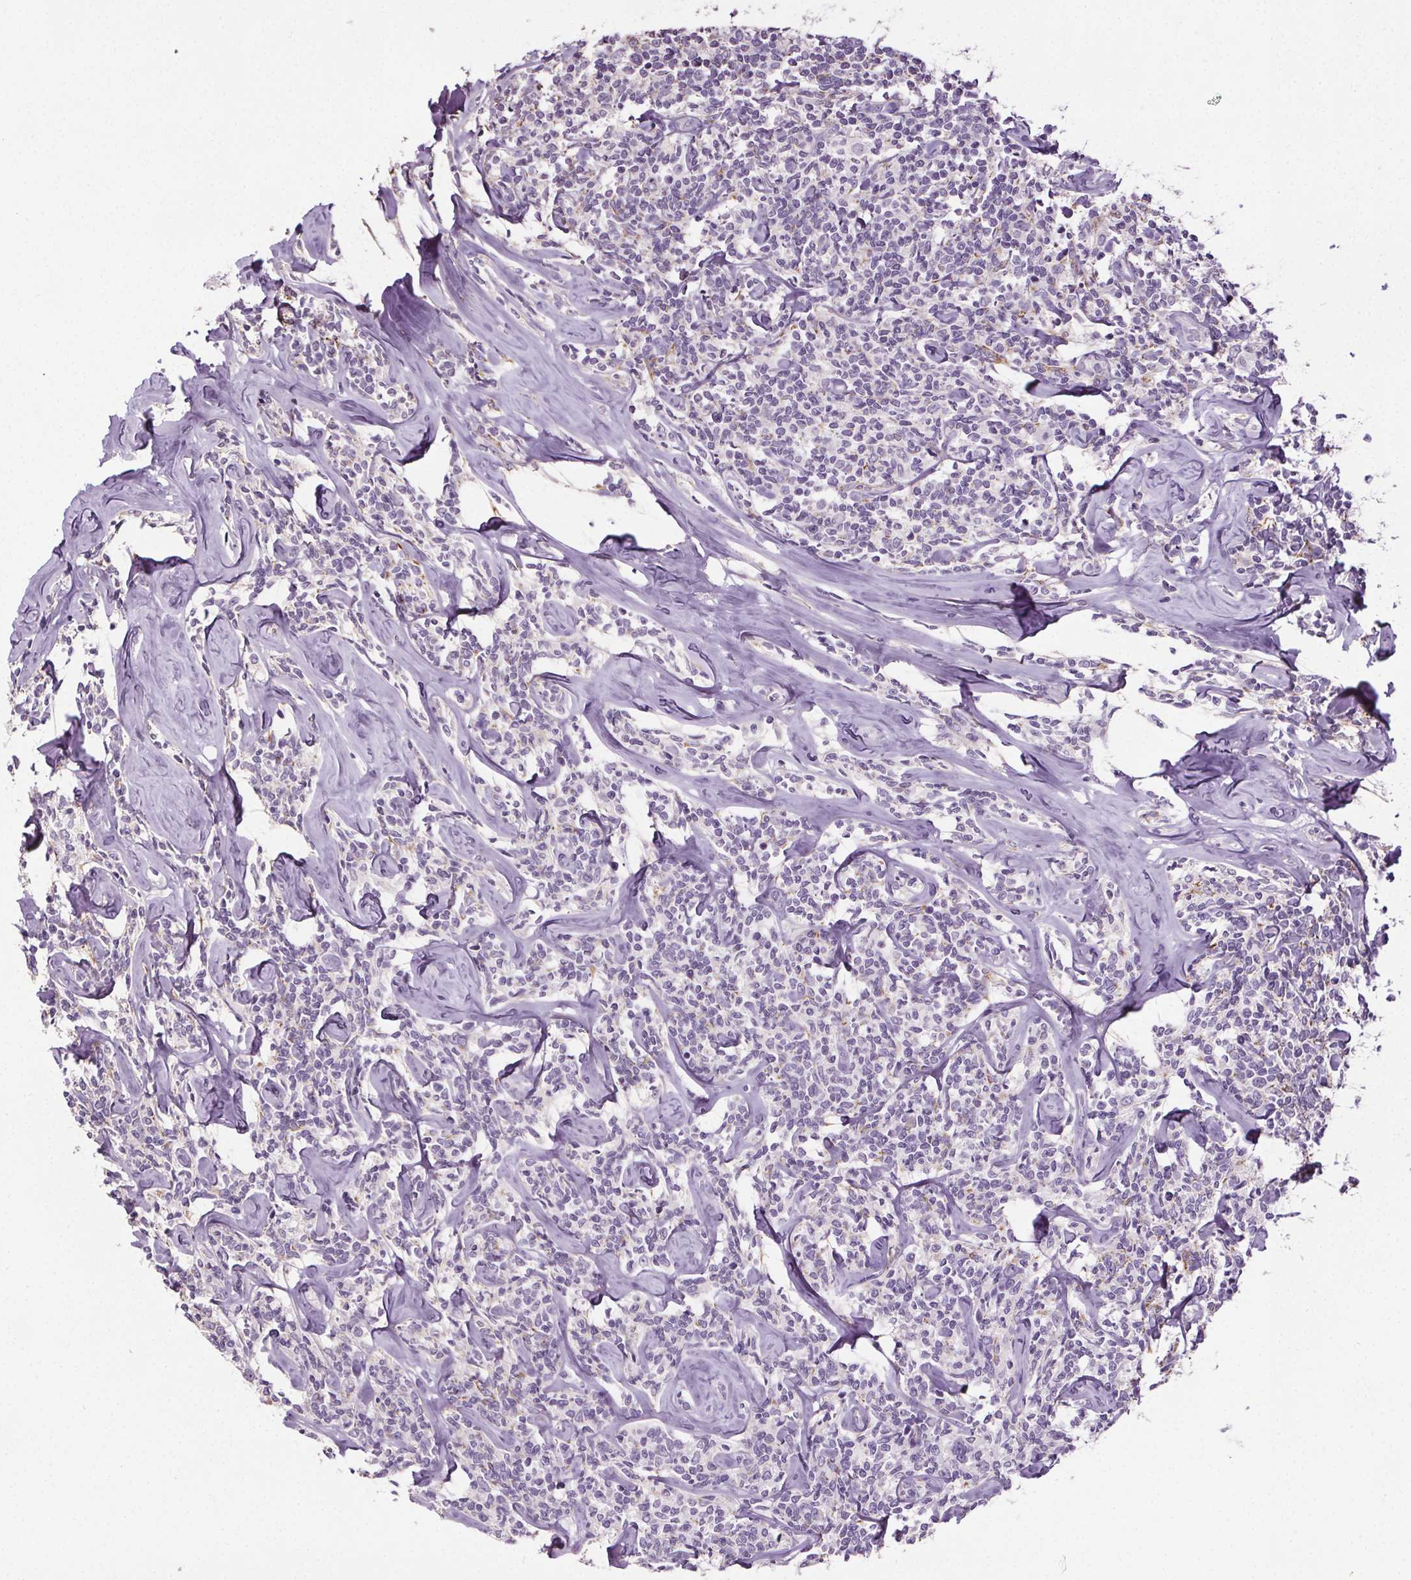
{"staining": {"intensity": "negative", "quantity": "none", "location": "none"}, "tissue": "lymphoma", "cell_type": "Tumor cells", "image_type": "cancer", "snomed": [{"axis": "morphology", "description": "Malignant lymphoma, non-Hodgkin's type, Low grade"}, {"axis": "topography", "description": "Lymph node"}], "caption": "An image of malignant lymphoma, non-Hodgkin's type (low-grade) stained for a protein reveals no brown staining in tumor cells. (DAB (3,3'-diaminobenzidine) immunohistochemistry, high magnification).", "gene": "GPIHBP1", "patient": {"sex": "female", "age": 56}}